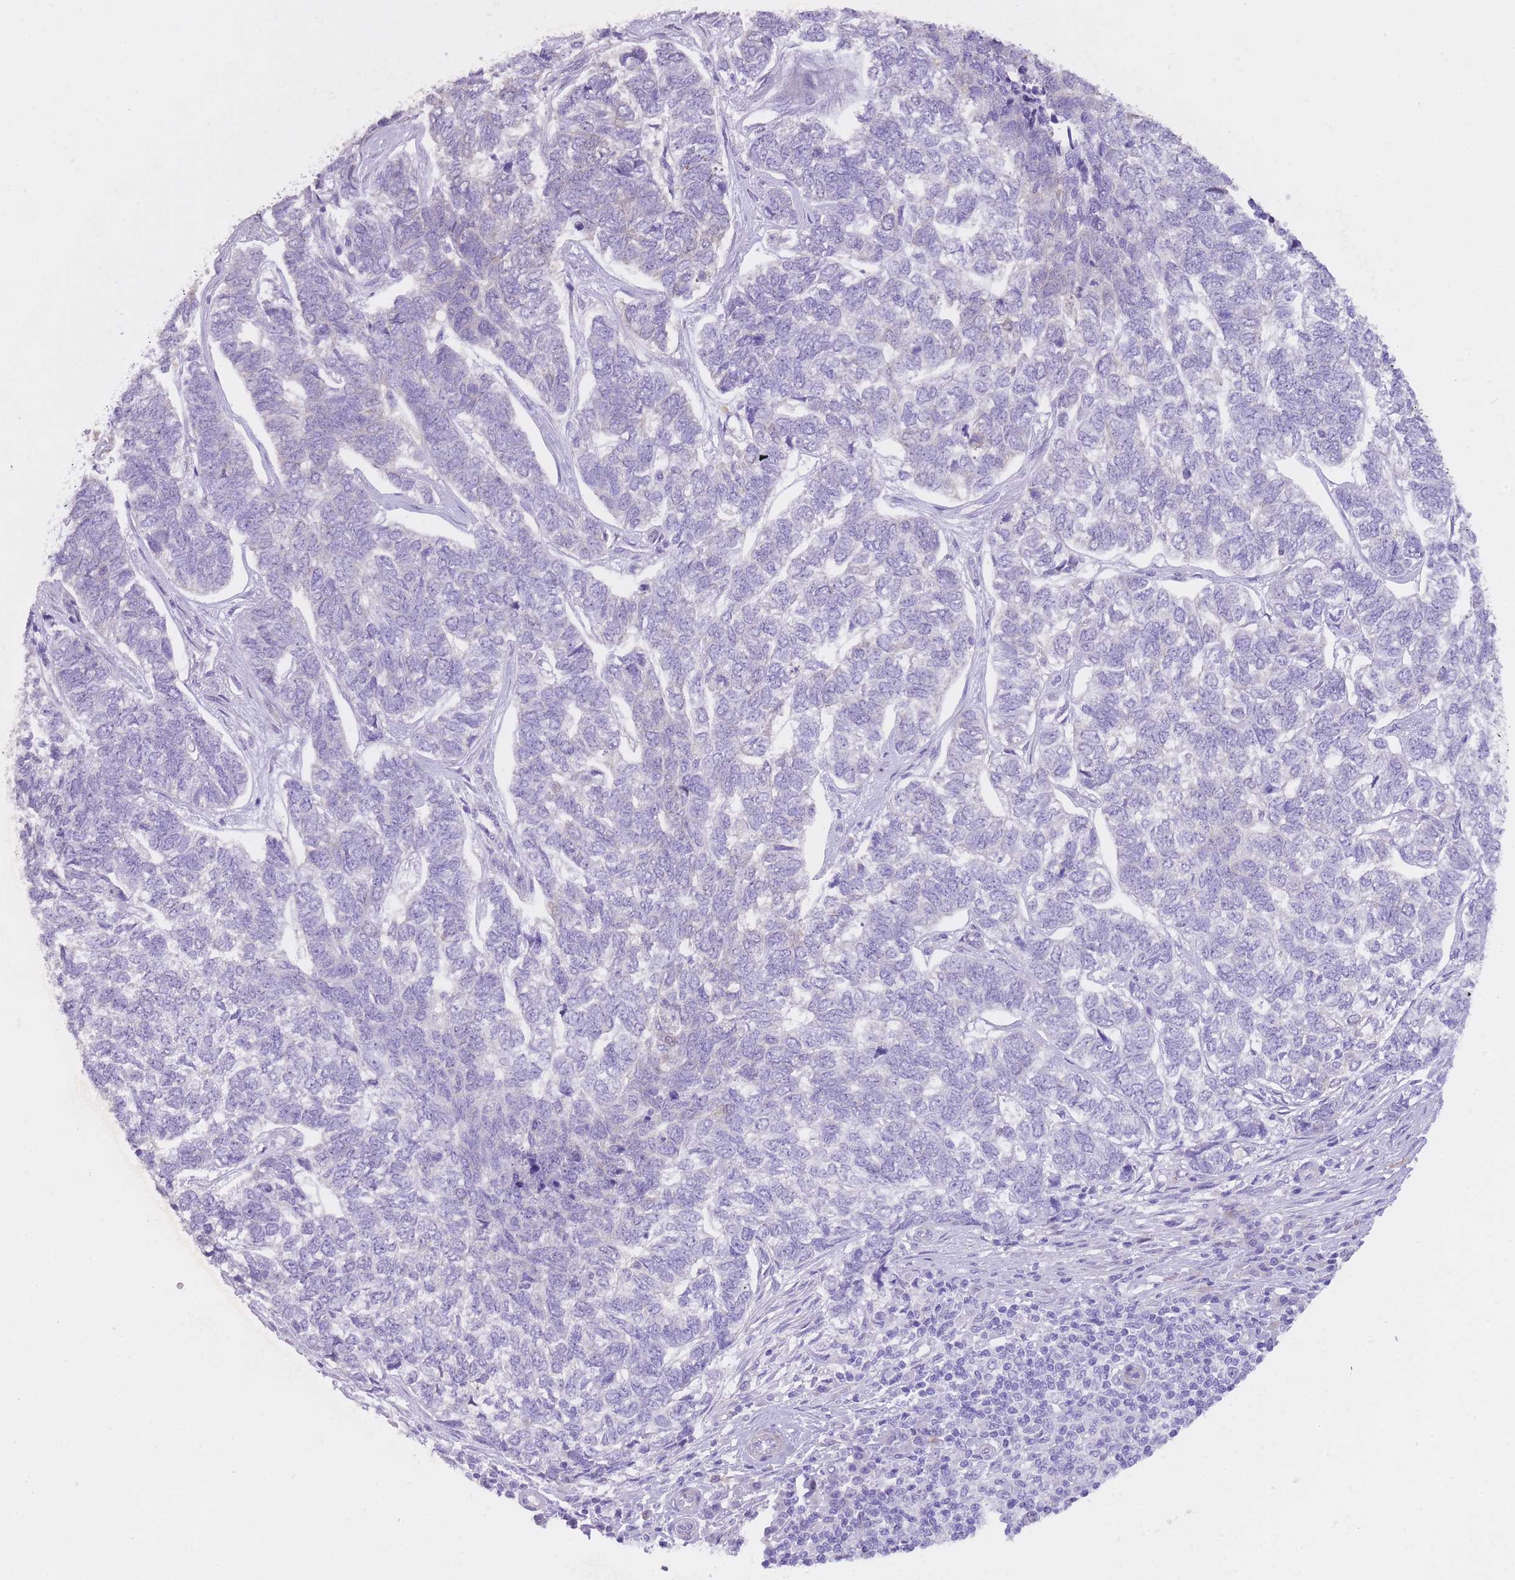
{"staining": {"intensity": "negative", "quantity": "none", "location": "none"}, "tissue": "skin cancer", "cell_type": "Tumor cells", "image_type": "cancer", "snomed": [{"axis": "morphology", "description": "Basal cell carcinoma"}, {"axis": "topography", "description": "Skin"}], "caption": "DAB immunohistochemical staining of basal cell carcinoma (skin) reveals no significant staining in tumor cells.", "gene": "QTRT1", "patient": {"sex": "female", "age": 65}}